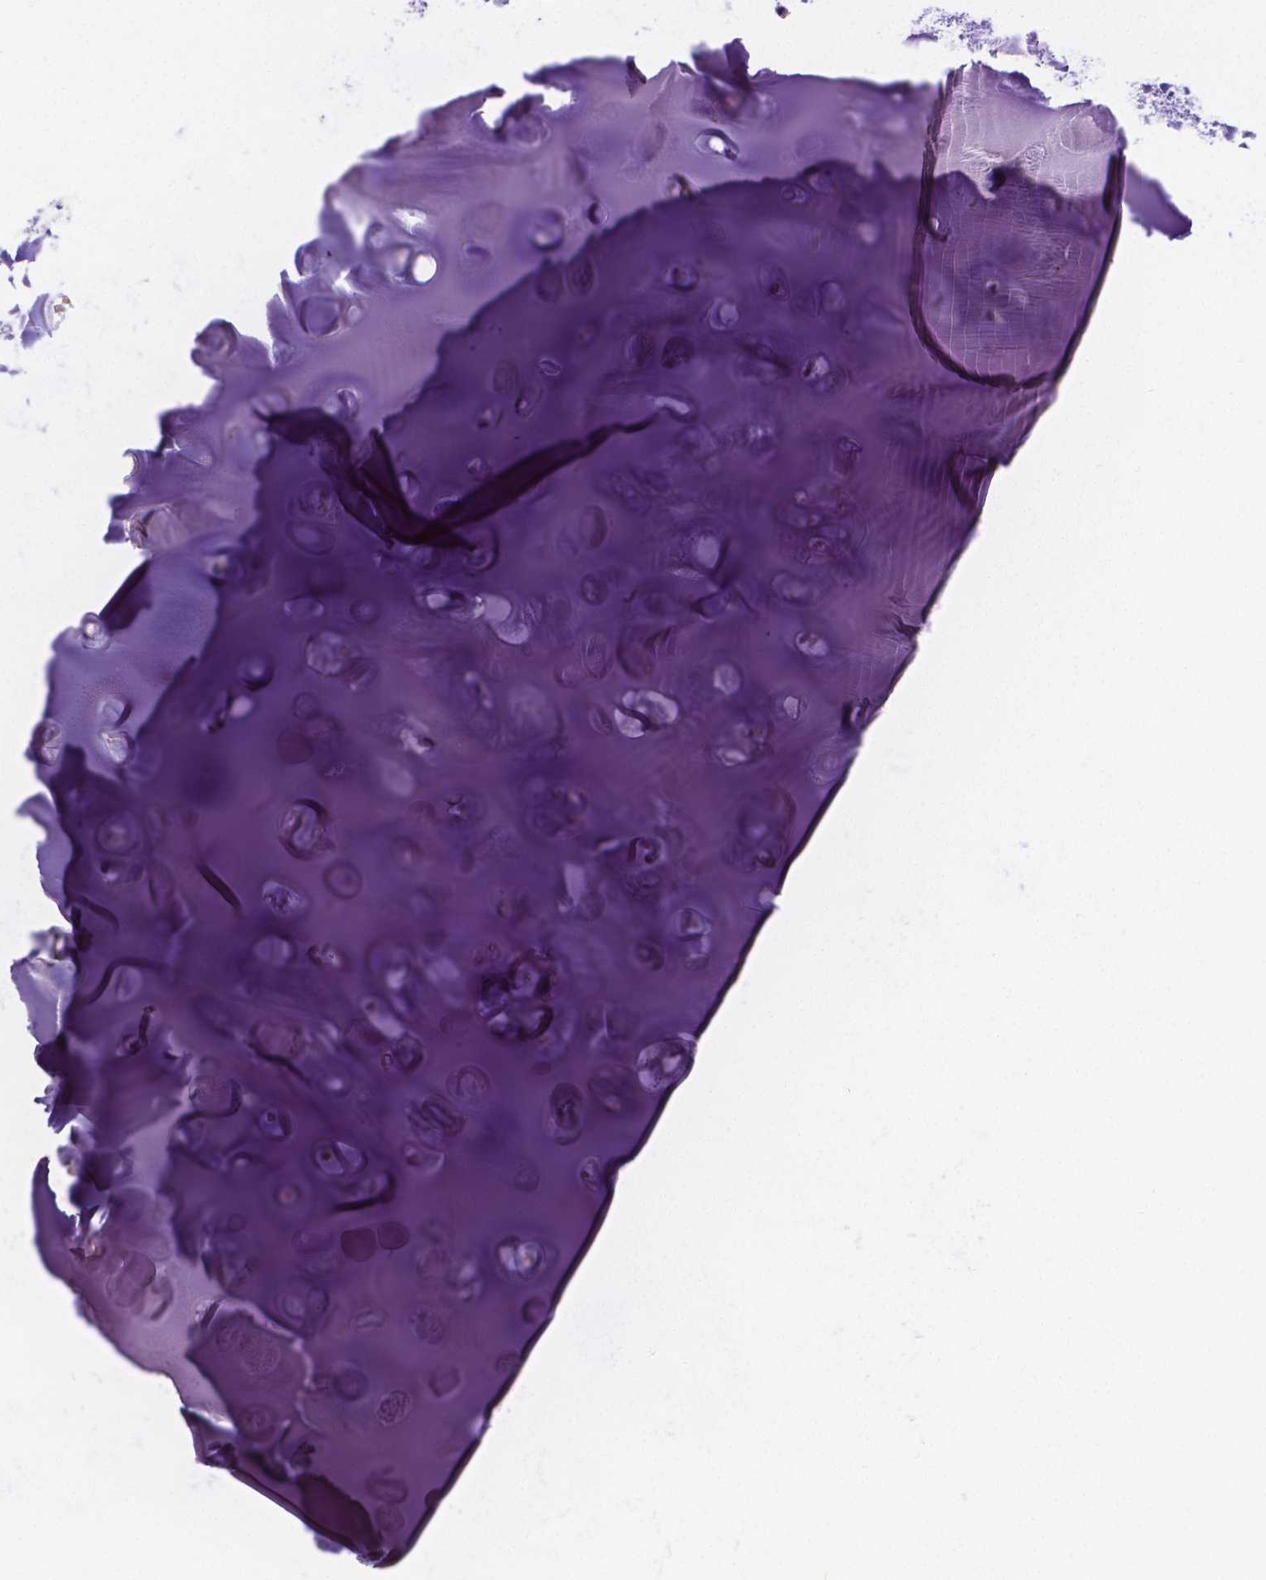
{"staining": {"intensity": "negative", "quantity": "none", "location": "none"}, "tissue": "adipose tissue", "cell_type": "Adipocytes", "image_type": "normal", "snomed": [{"axis": "morphology", "description": "Normal tissue, NOS"}, {"axis": "morphology", "description": "Squamous cell carcinoma, NOS"}, {"axis": "topography", "description": "Cartilage tissue"}, {"axis": "topography", "description": "Bronchus"}, {"axis": "topography", "description": "Lung"}], "caption": "Micrograph shows no significant protein staining in adipocytes of unremarkable adipose tissue.", "gene": "CD4", "patient": {"sex": "male", "age": 66}}